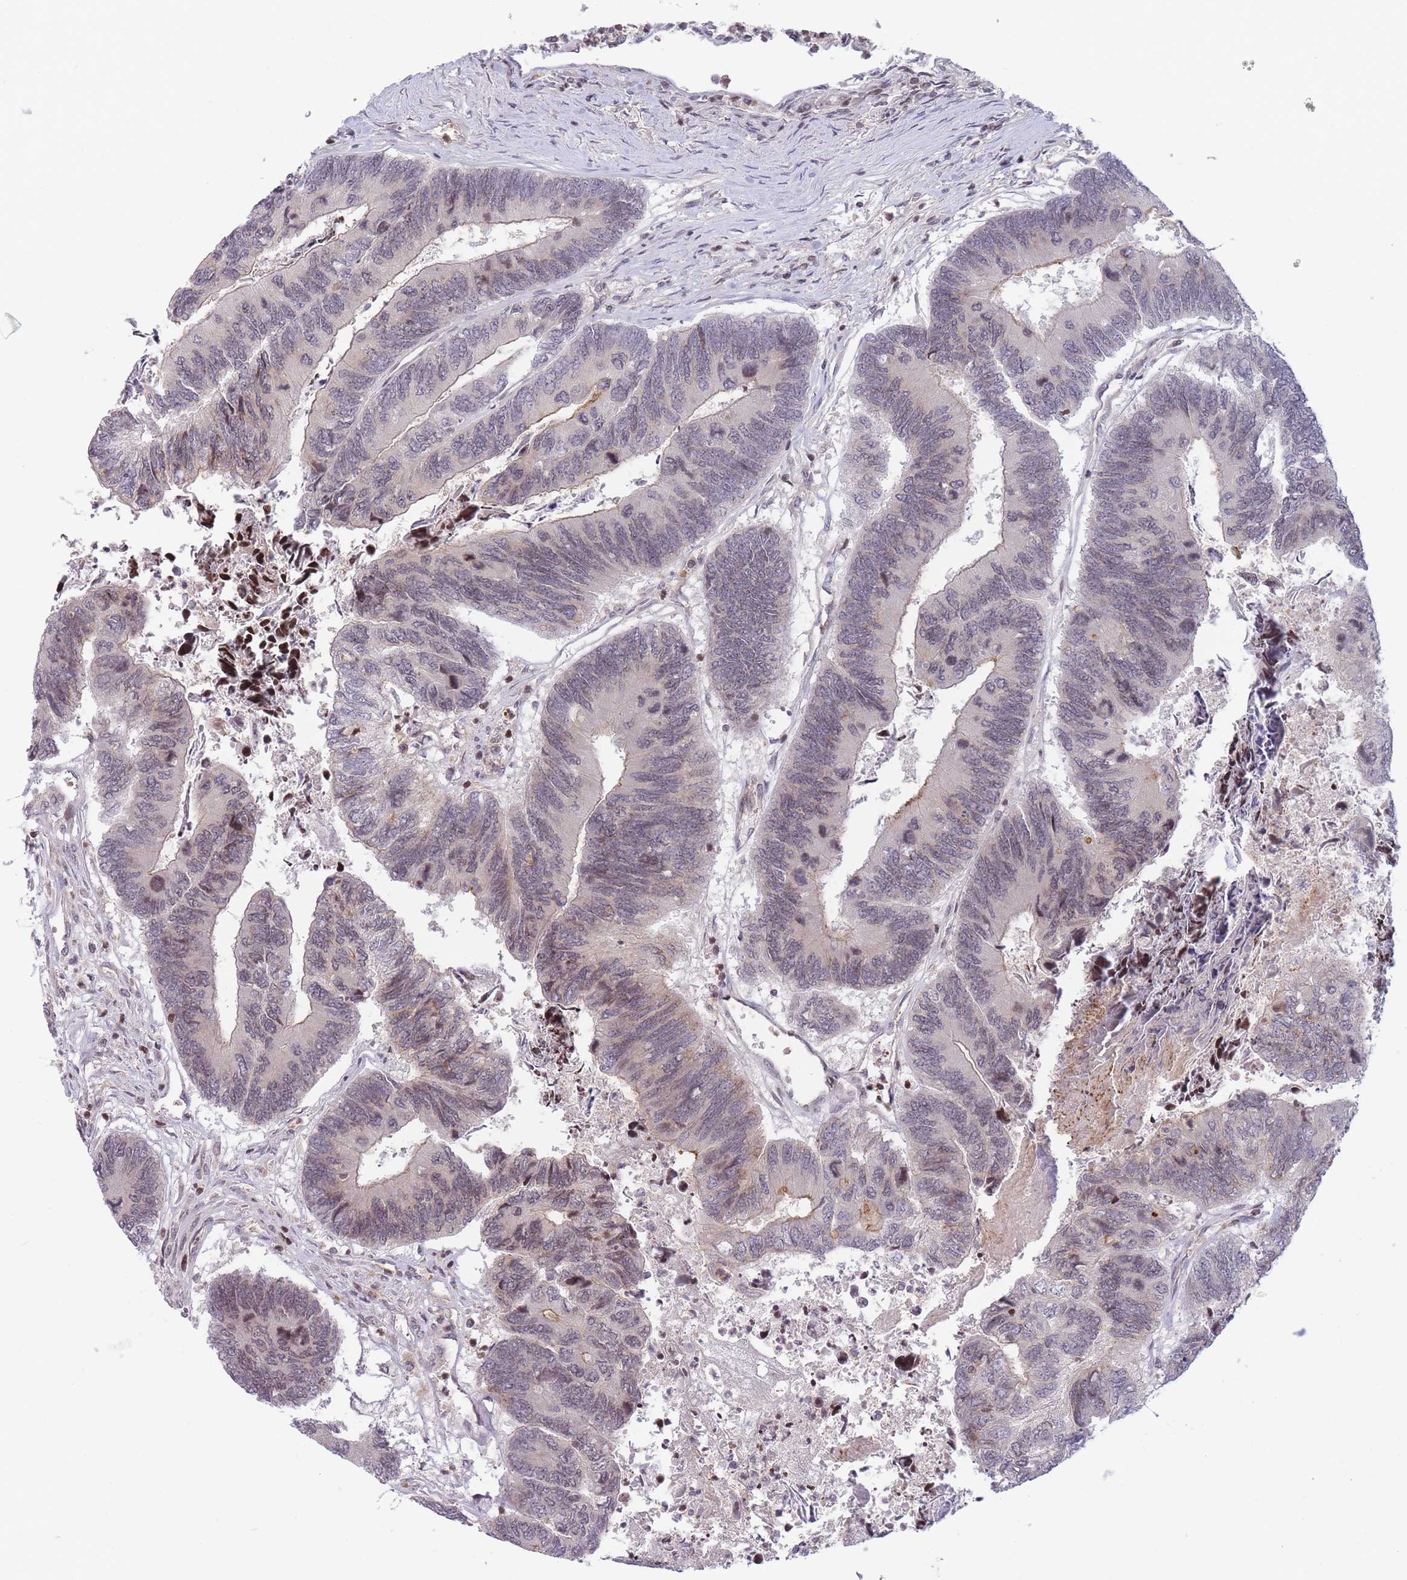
{"staining": {"intensity": "weak", "quantity": "<25%", "location": "cytoplasmic/membranous,nuclear"}, "tissue": "colorectal cancer", "cell_type": "Tumor cells", "image_type": "cancer", "snomed": [{"axis": "morphology", "description": "Adenocarcinoma, NOS"}, {"axis": "topography", "description": "Colon"}], "caption": "Human adenocarcinoma (colorectal) stained for a protein using immunohistochemistry shows no positivity in tumor cells.", "gene": "SLC35F5", "patient": {"sex": "female", "age": 67}}